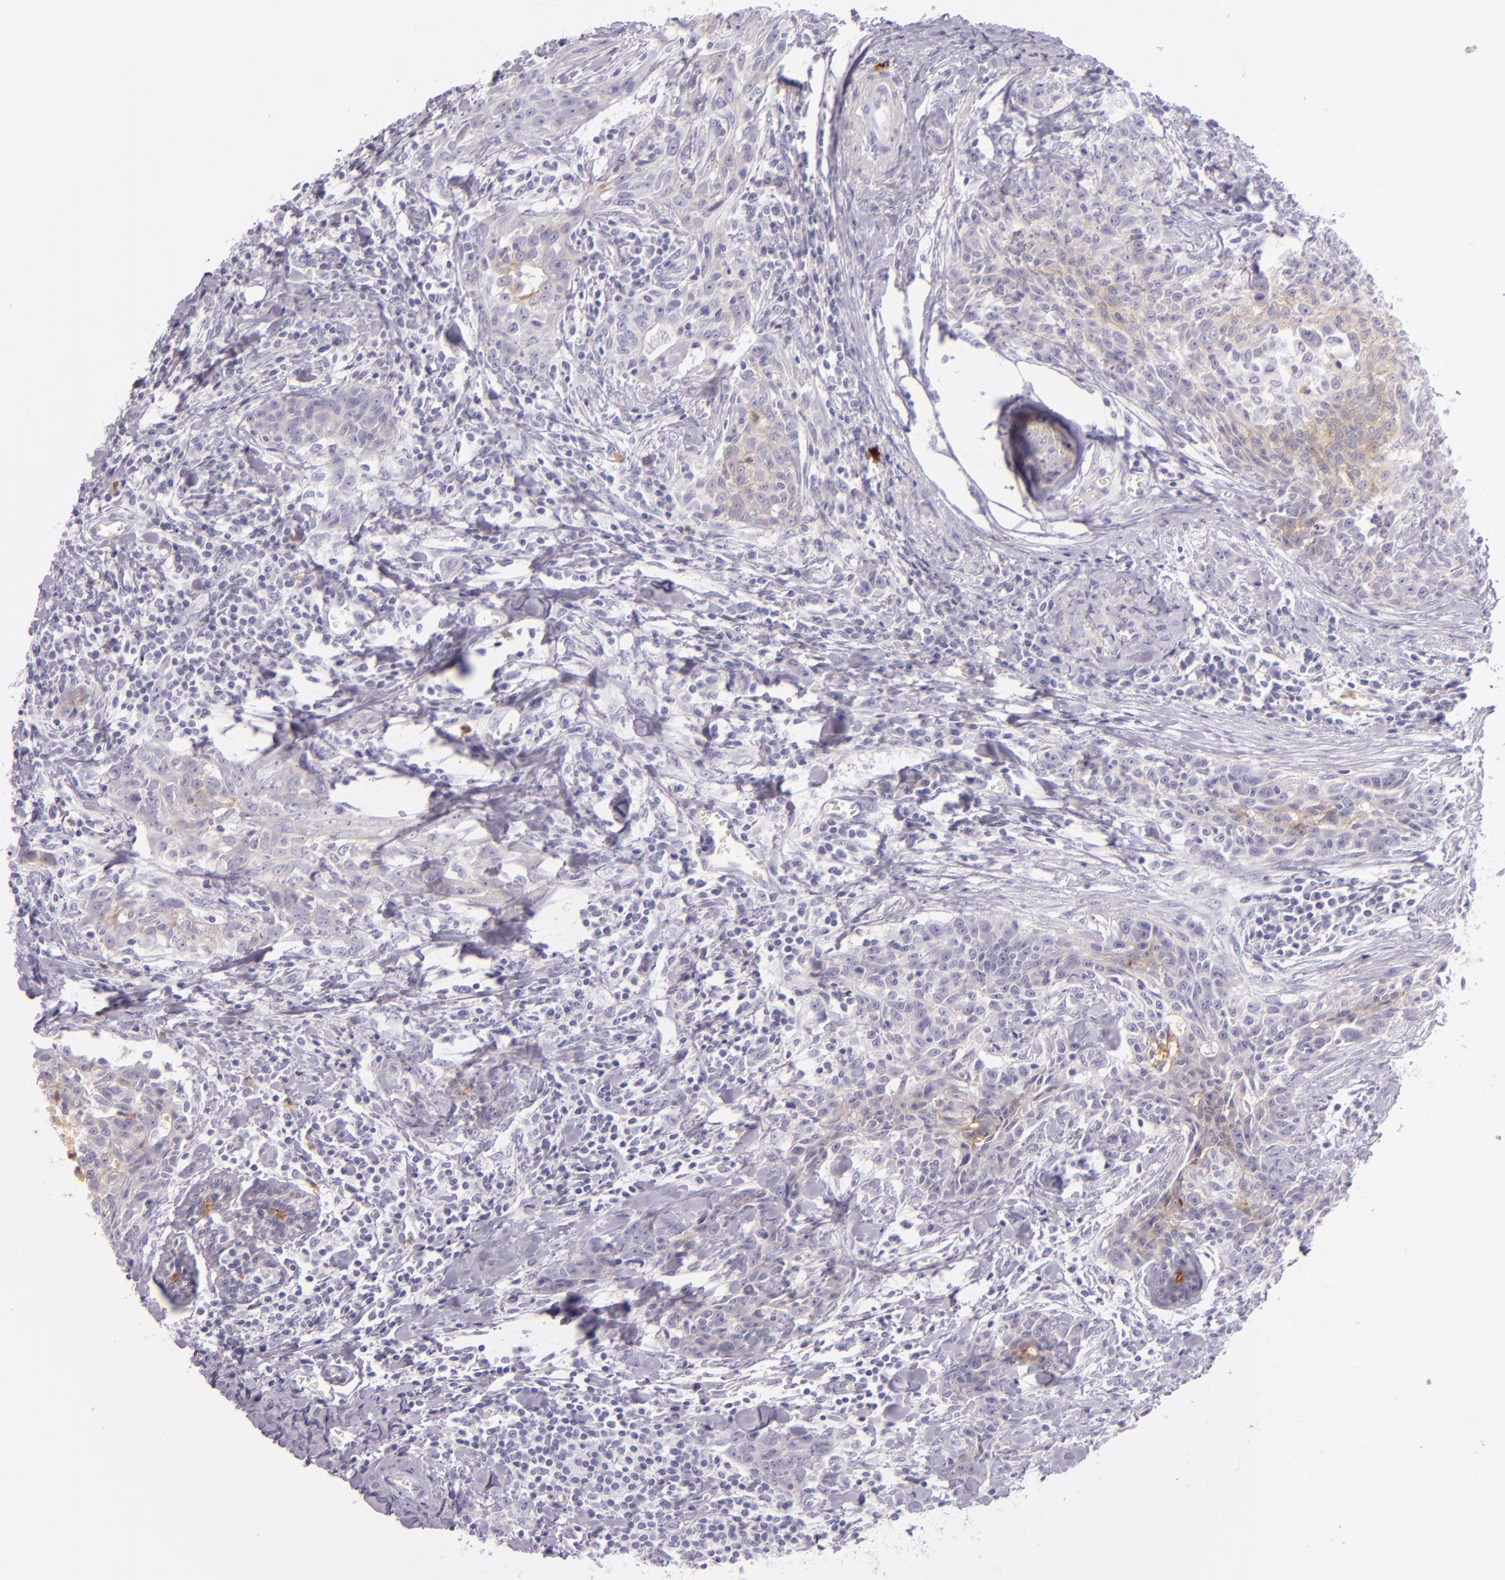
{"staining": {"intensity": "negative", "quantity": "none", "location": "none"}, "tissue": "breast cancer", "cell_type": "Tumor cells", "image_type": "cancer", "snomed": [{"axis": "morphology", "description": "Duct carcinoma"}, {"axis": "topography", "description": "Breast"}], "caption": "IHC micrograph of neoplastic tissue: breast cancer stained with DAB displays no significant protein positivity in tumor cells. (Brightfield microscopy of DAB (3,3'-diaminobenzidine) IHC at high magnification).", "gene": "CEACAM1", "patient": {"sex": "female", "age": 50}}